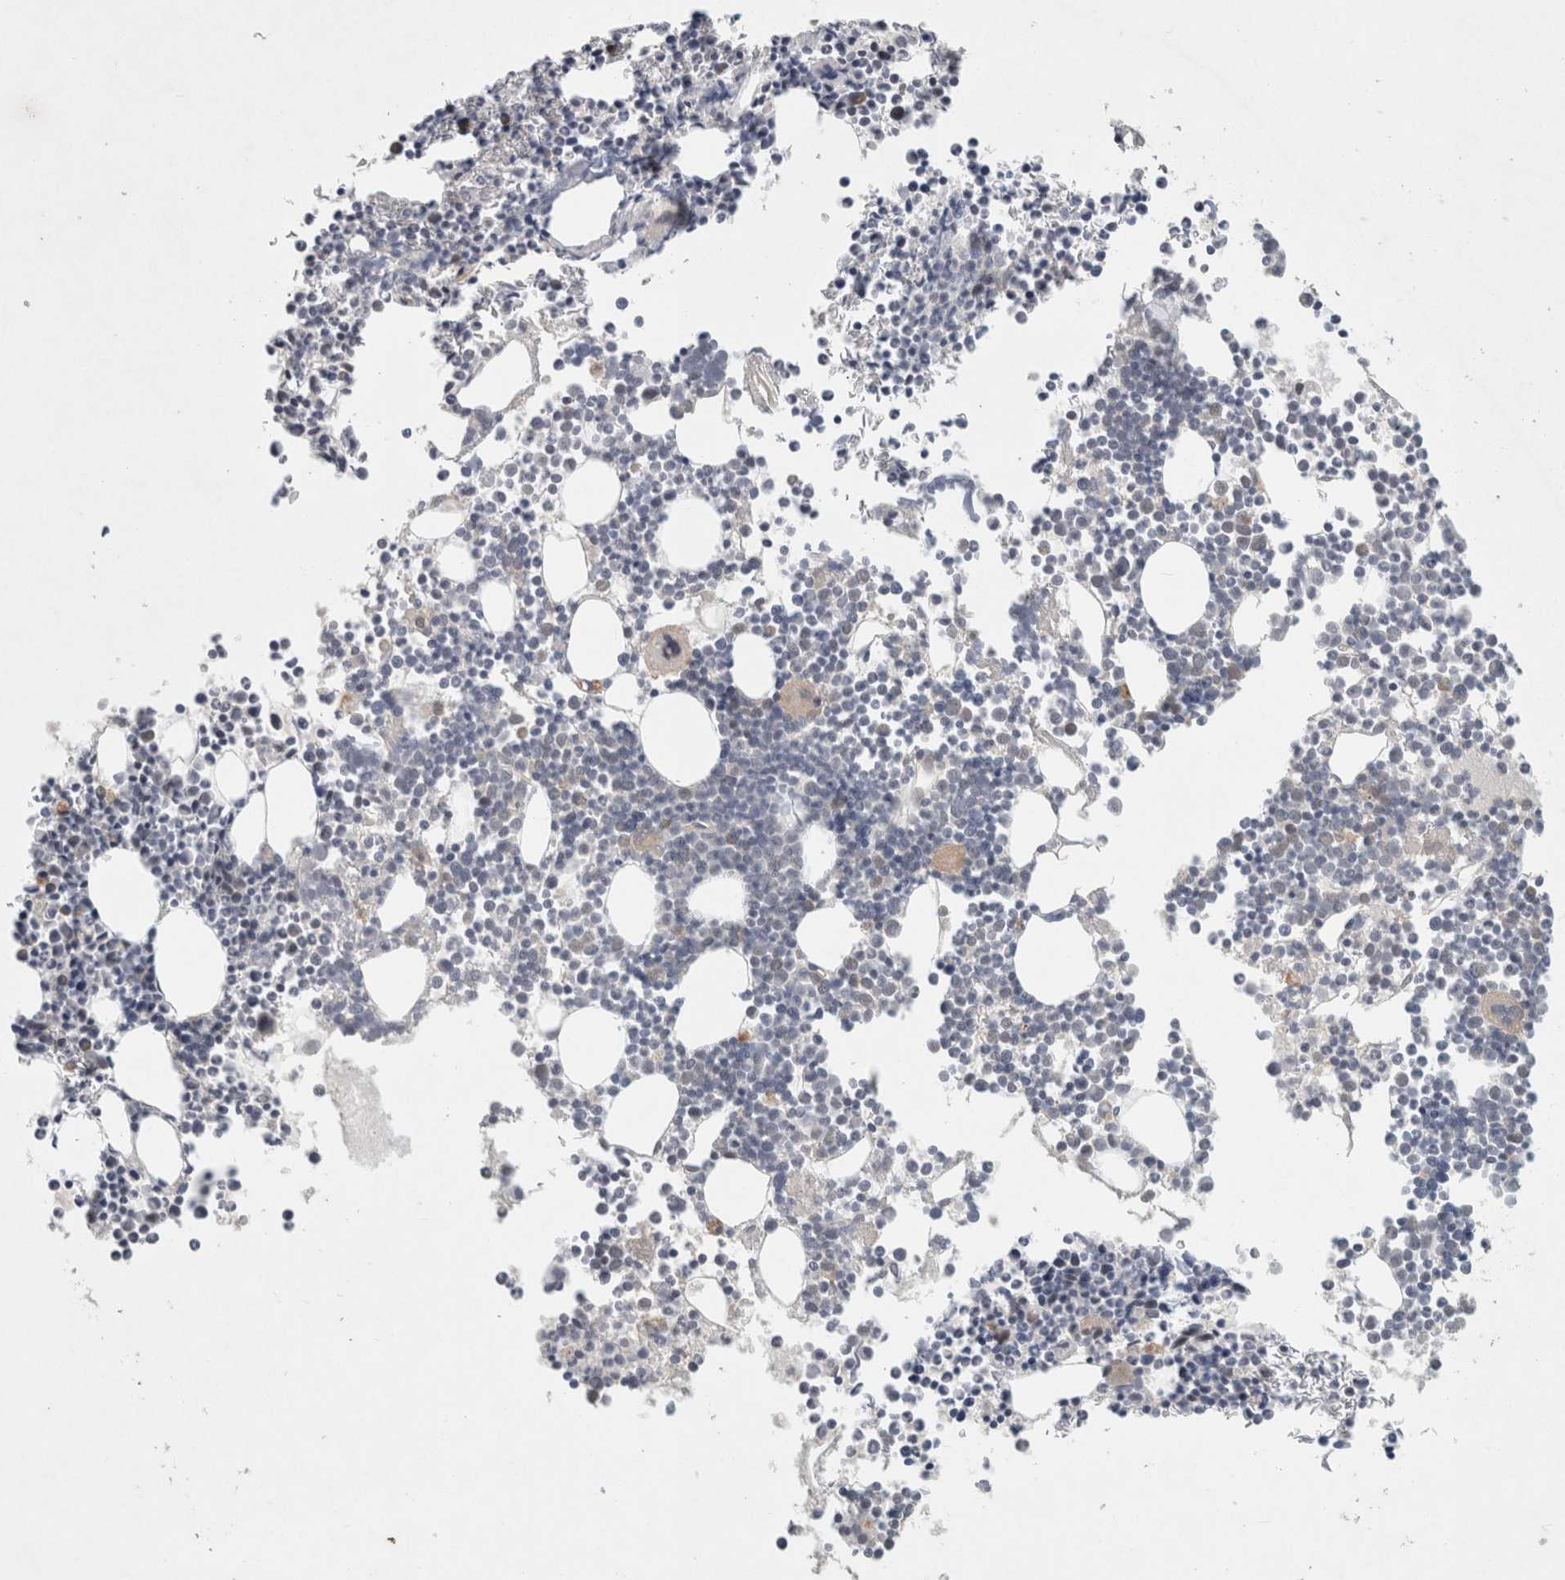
{"staining": {"intensity": "weak", "quantity": "<25%", "location": "cytoplasmic/membranous"}, "tissue": "bone marrow", "cell_type": "Hematopoietic cells", "image_type": "normal", "snomed": [{"axis": "morphology", "description": "Normal tissue, NOS"}, {"axis": "morphology", "description": "Inflammation, NOS"}, {"axis": "topography", "description": "Bone marrow"}], "caption": "The histopathology image shows no staining of hematopoietic cells in unremarkable bone marrow.", "gene": "RASAL2", "patient": {"sex": "male", "age": 46}}